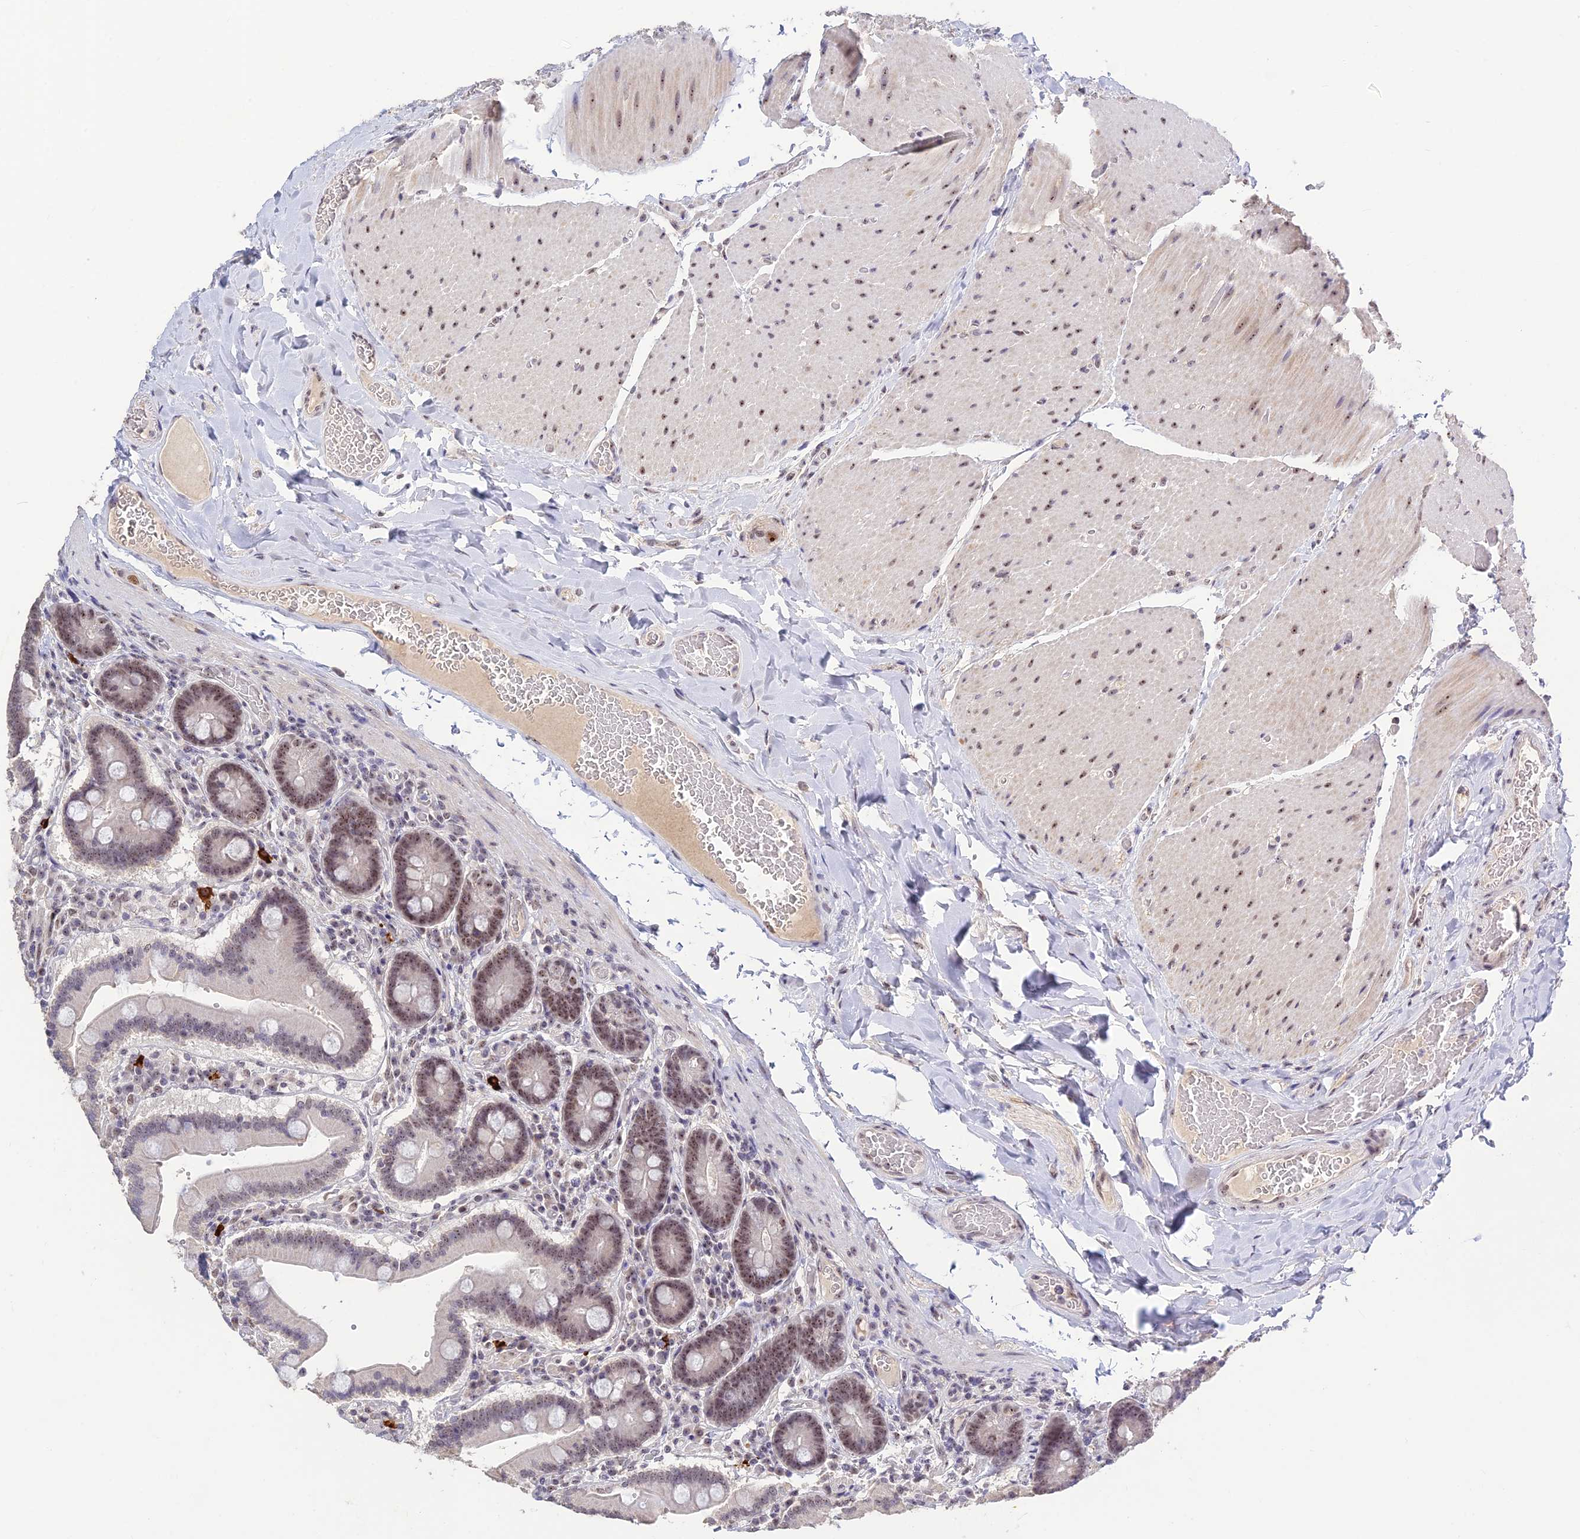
{"staining": {"intensity": "moderate", "quantity": "25%-75%", "location": "nuclear"}, "tissue": "duodenum", "cell_type": "Glandular cells", "image_type": "normal", "snomed": [{"axis": "morphology", "description": "Normal tissue, NOS"}, {"axis": "topography", "description": "Duodenum"}], "caption": "IHC histopathology image of benign duodenum: human duodenum stained using immunohistochemistry displays medium levels of moderate protein expression localized specifically in the nuclear of glandular cells, appearing as a nuclear brown color.", "gene": "POLR1G", "patient": {"sex": "female", "age": 62}}